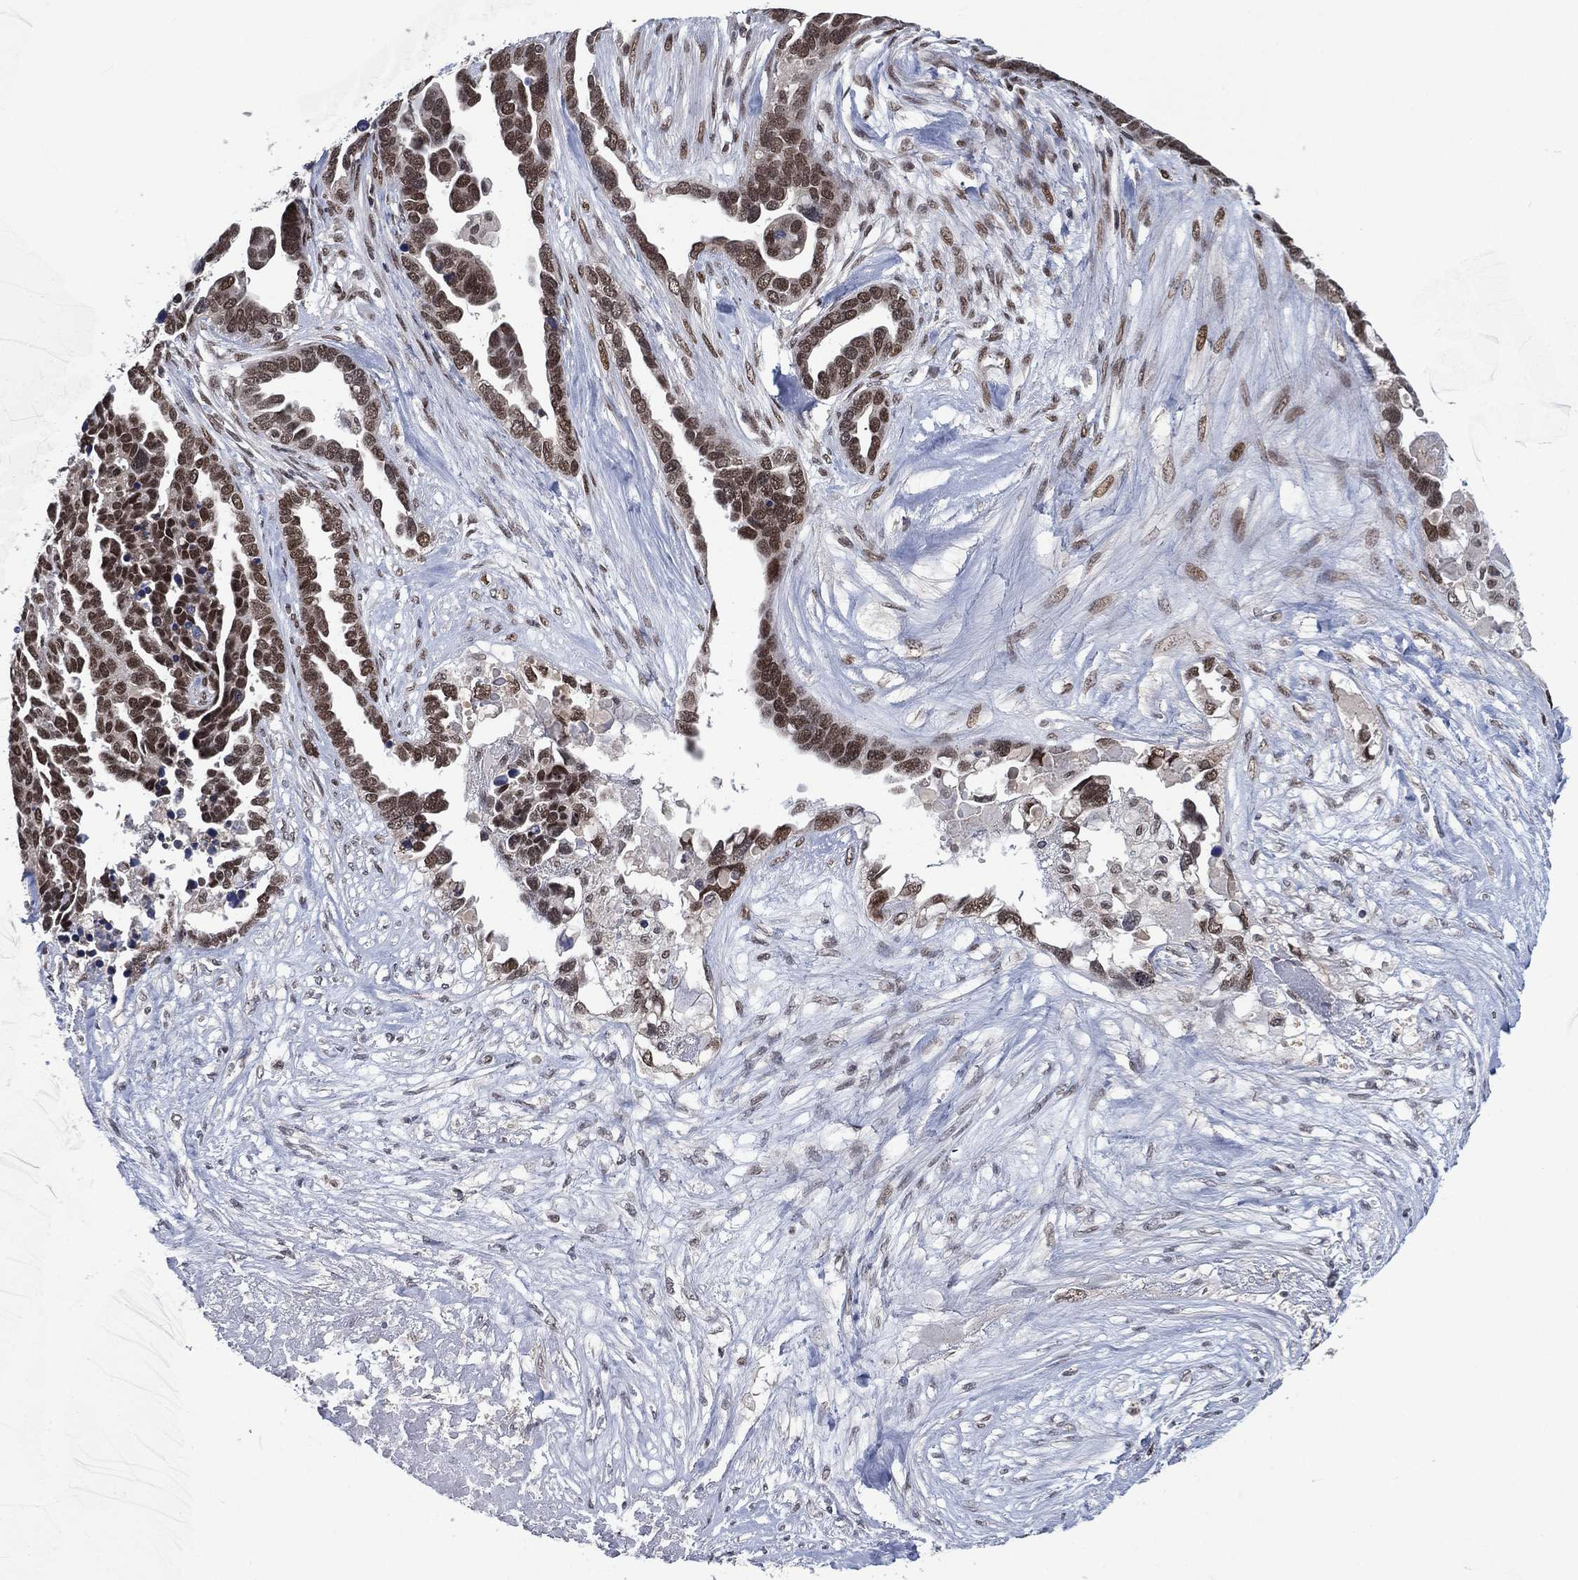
{"staining": {"intensity": "strong", "quantity": ">75%", "location": "nuclear"}, "tissue": "ovarian cancer", "cell_type": "Tumor cells", "image_type": "cancer", "snomed": [{"axis": "morphology", "description": "Cystadenocarcinoma, serous, NOS"}, {"axis": "topography", "description": "Ovary"}], "caption": "Human ovarian cancer stained with a brown dye displays strong nuclear positive expression in about >75% of tumor cells.", "gene": "YLPM1", "patient": {"sex": "female", "age": 54}}